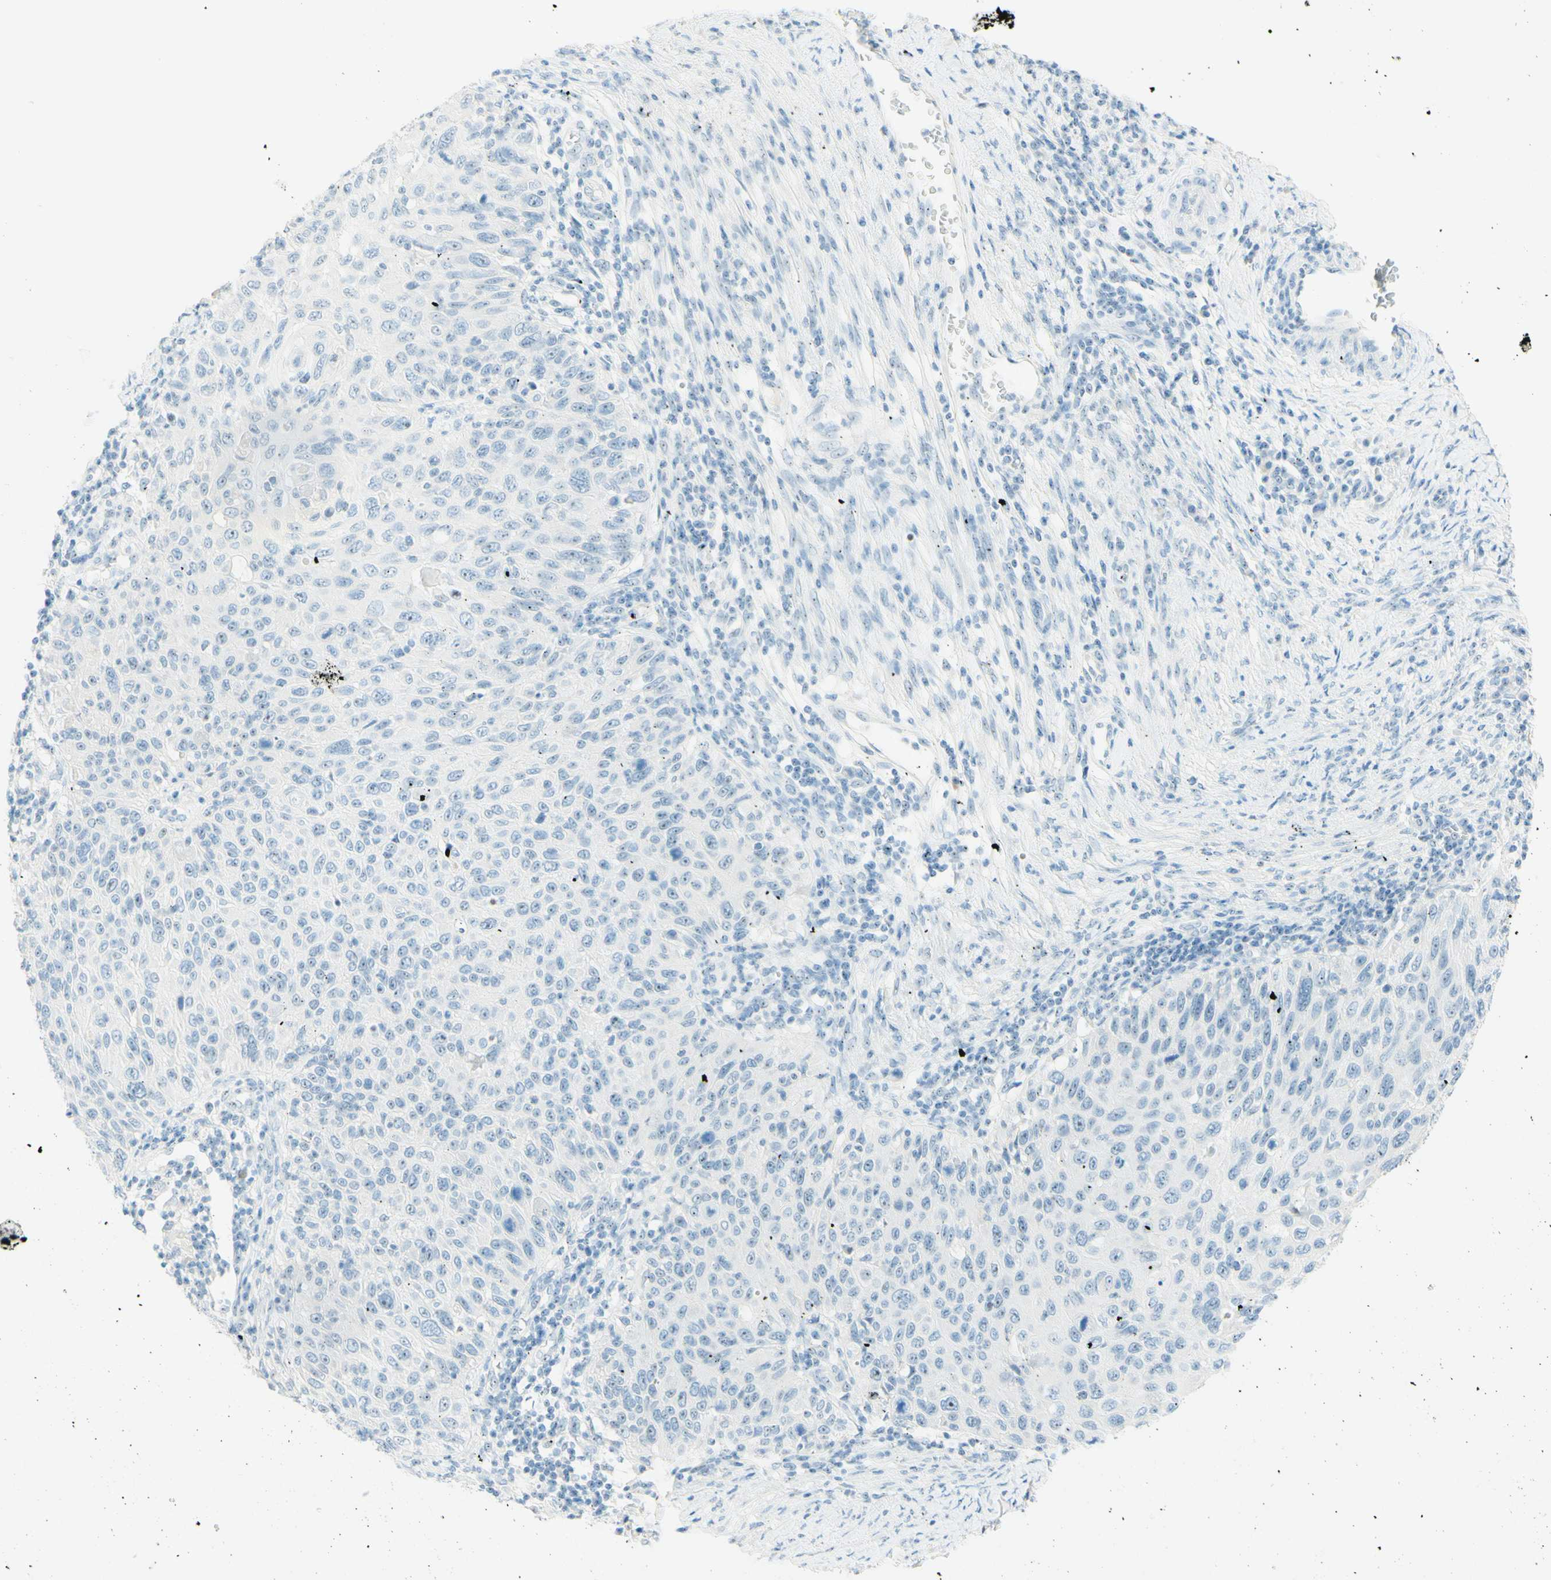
{"staining": {"intensity": "negative", "quantity": "none", "location": "none"}, "tissue": "cervical cancer", "cell_type": "Tumor cells", "image_type": "cancer", "snomed": [{"axis": "morphology", "description": "Squamous cell carcinoma, NOS"}, {"axis": "topography", "description": "Cervix"}], "caption": "DAB (3,3'-diaminobenzidine) immunohistochemical staining of human cervical cancer (squamous cell carcinoma) demonstrates no significant staining in tumor cells.", "gene": "FMR1NB", "patient": {"sex": "female", "age": 70}}